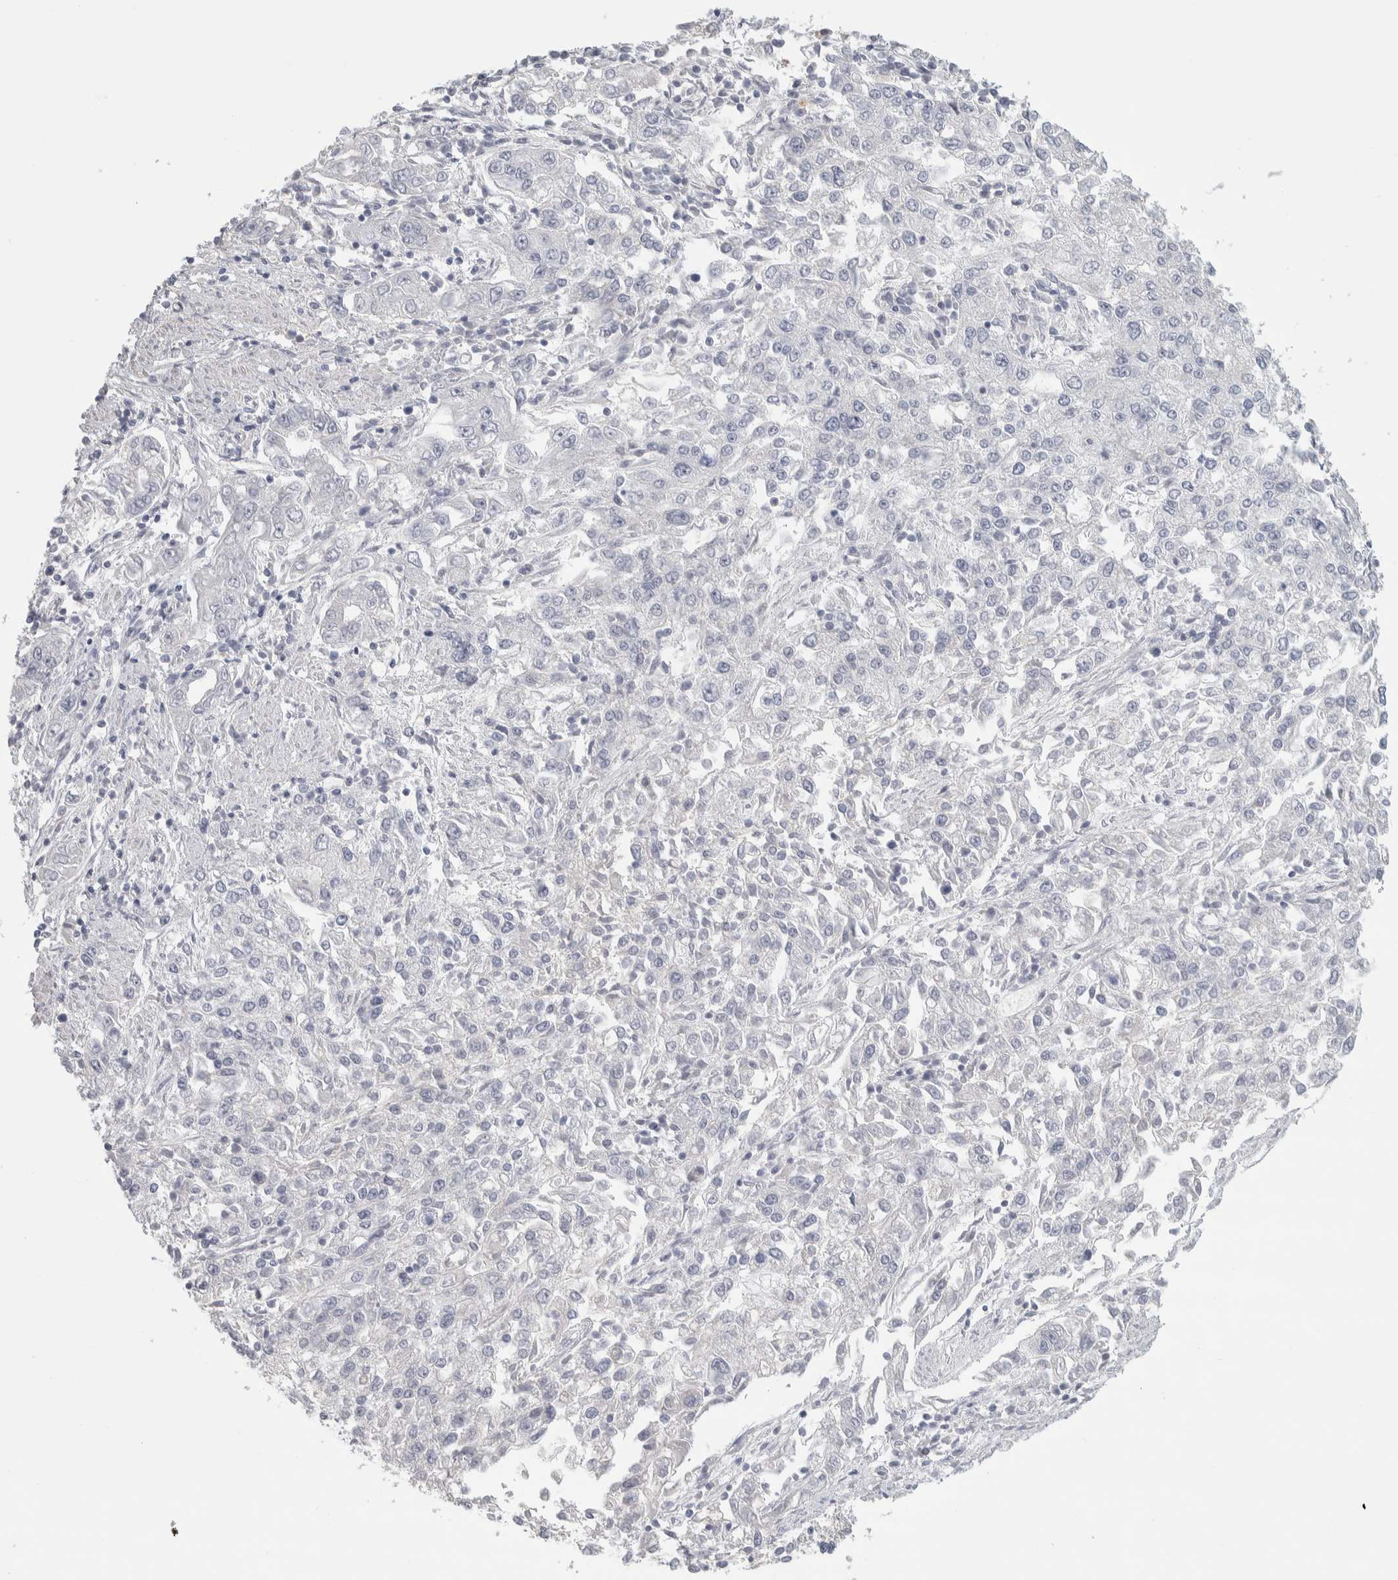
{"staining": {"intensity": "negative", "quantity": "none", "location": "none"}, "tissue": "endometrial cancer", "cell_type": "Tumor cells", "image_type": "cancer", "snomed": [{"axis": "morphology", "description": "Adenocarcinoma, NOS"}, {"axis": "topography", "description": "Endometrium"}], "caption": "Tumor cells show no significant staining in adenocarcinoma (endometrial). (DAB (3,3'-diaminobenzidine) IHC, high magnification).", "gene": "DCXR", "patient": {"sex": "female", "age": 49}}